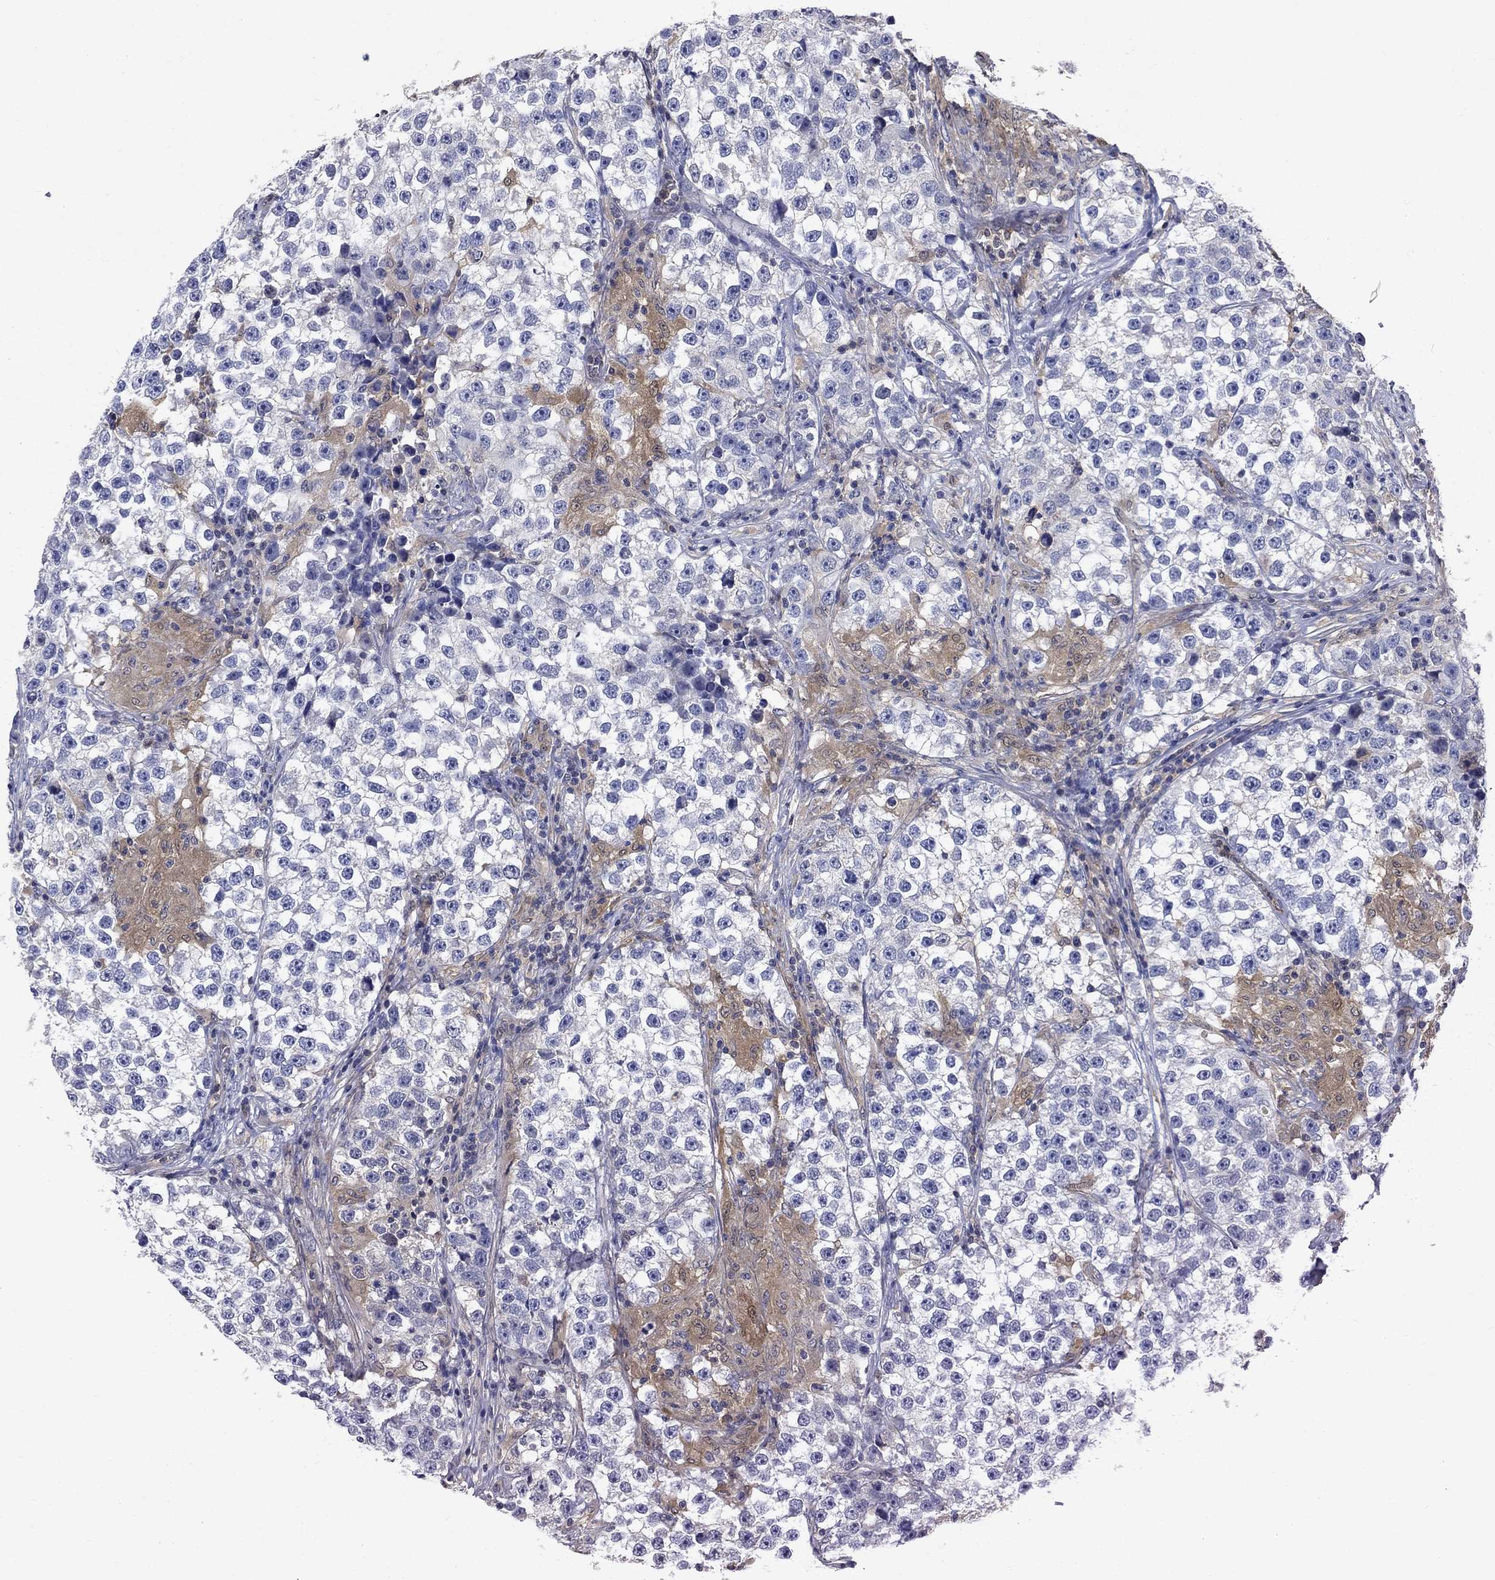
{"staining": {"intensity": "negative", "quantity": "none", "location": "none"}, "tissue": "testis cancer", "cell_type": "Tumor cells", "image_type": "cancer", "snomed": [{"axis": "morphology", "description": "Seminoma, NOS"}, {"axis": "topography", "description": "Testis"}], "caption": "The micrograph exhibits no staining of tumor cells in testis seminoma. (Immunohistochemistry, brightfield microscopy, high magnification).", "gene": "GLTP", "patient": {"sex": "male", "age": 46}}